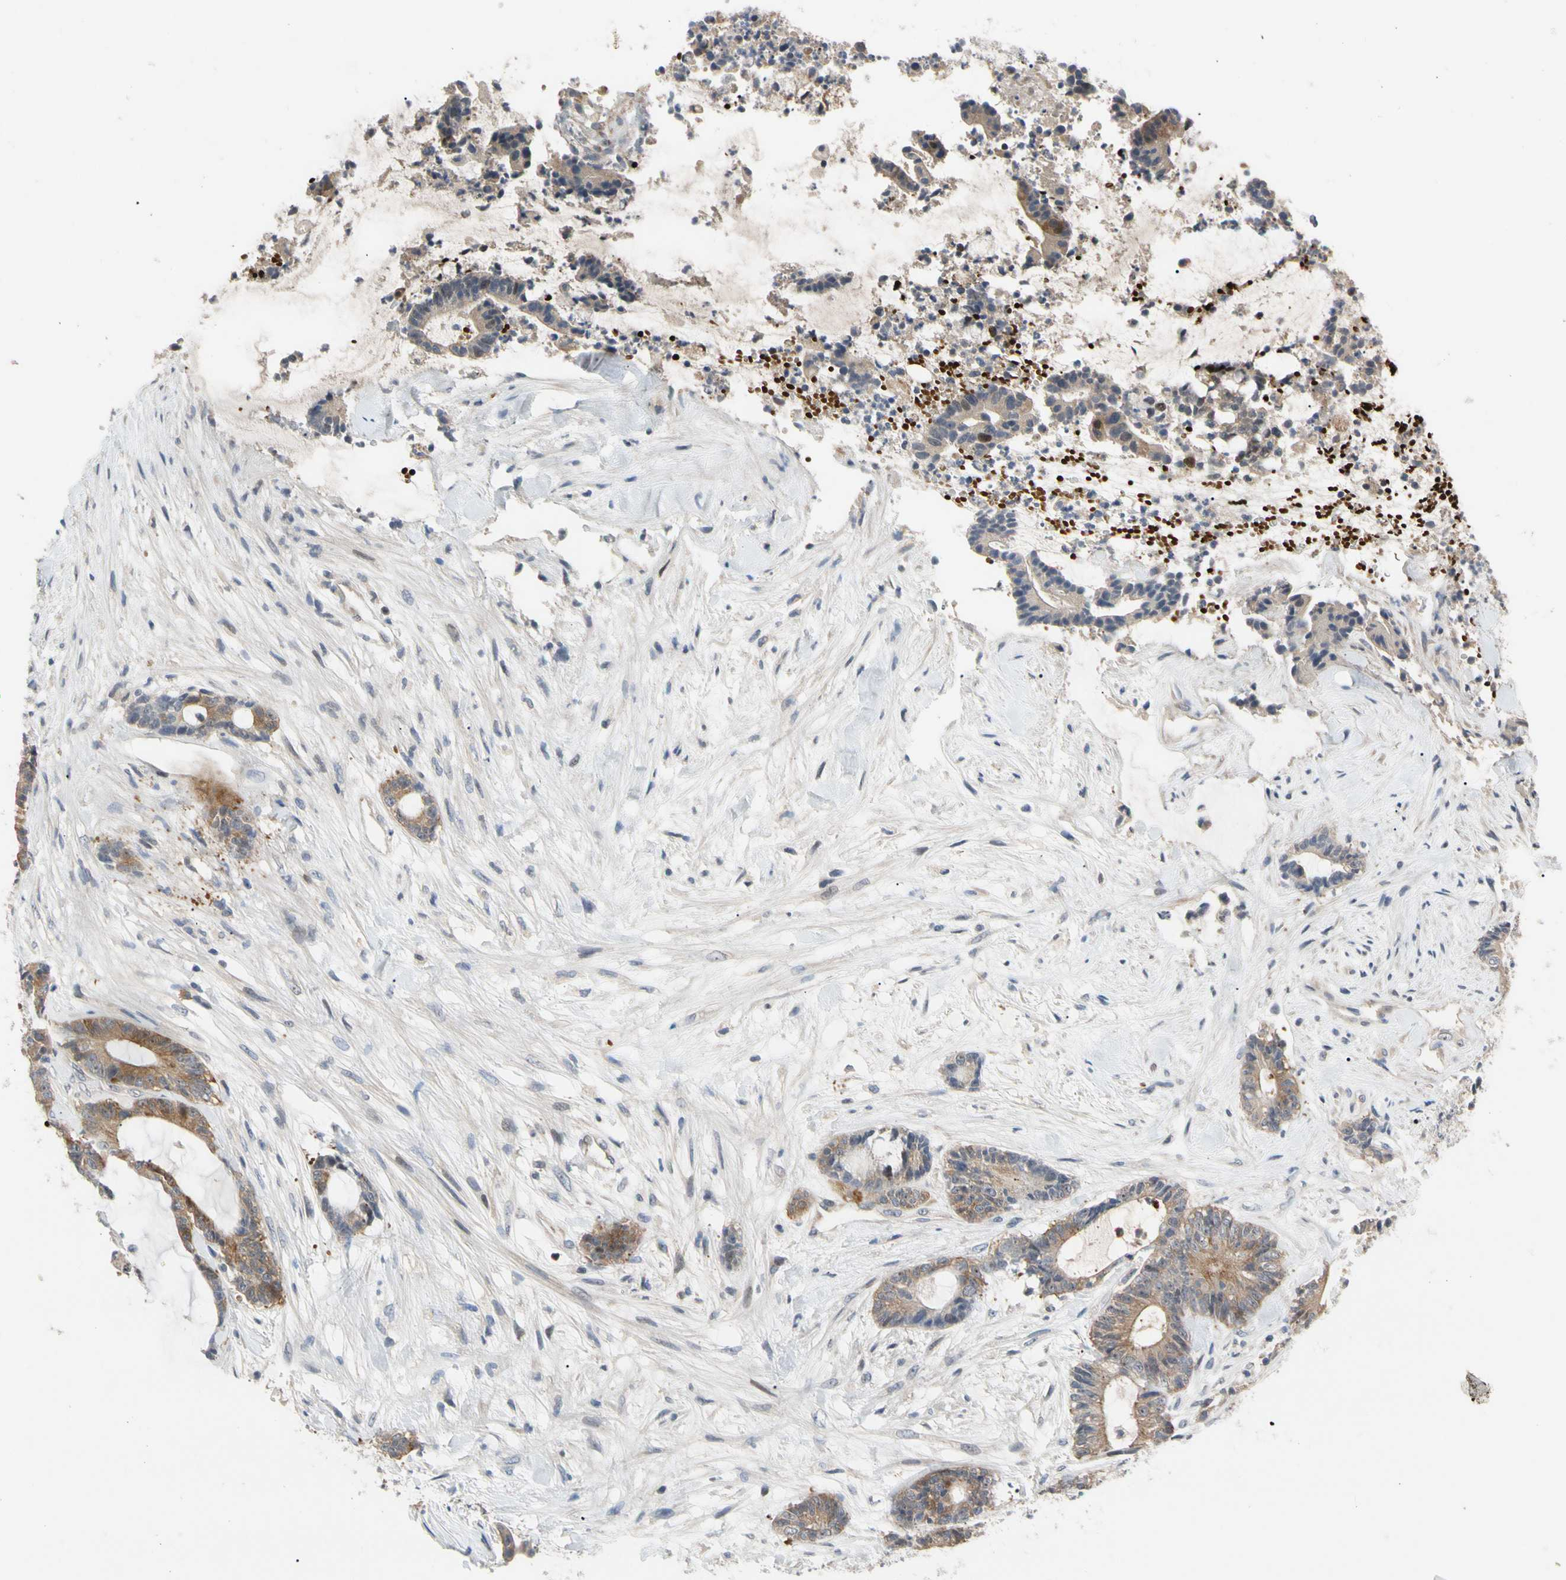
{"staining": {"intensity": "strong", "quantity": ">75%", "location": "cytoplasmic/membranous"}, "tissue": "colorectal cancer", "cell_type": "Tumor cells", "image_type": "cancer", "snomed": [{"axis": "morphology", "description": "Adenocarcinoma, NOS"}, {"axis": "topography", "description": "Colon"}], "caption": "Immunohistochemistry staining of adenocarcinoma (colorectal), which shows high levels of strong cytoplasmic/membranous positivity in approximately >75% of tumor cells indicating strong cytoplasmic/membranous protein expression. The staining was performed using DAB (brown) for protein detection and nuclei were counterstained in hematoxylin (blue).", "gene": "HMGCR", "patient": {"sex": "female", "age": 84}}